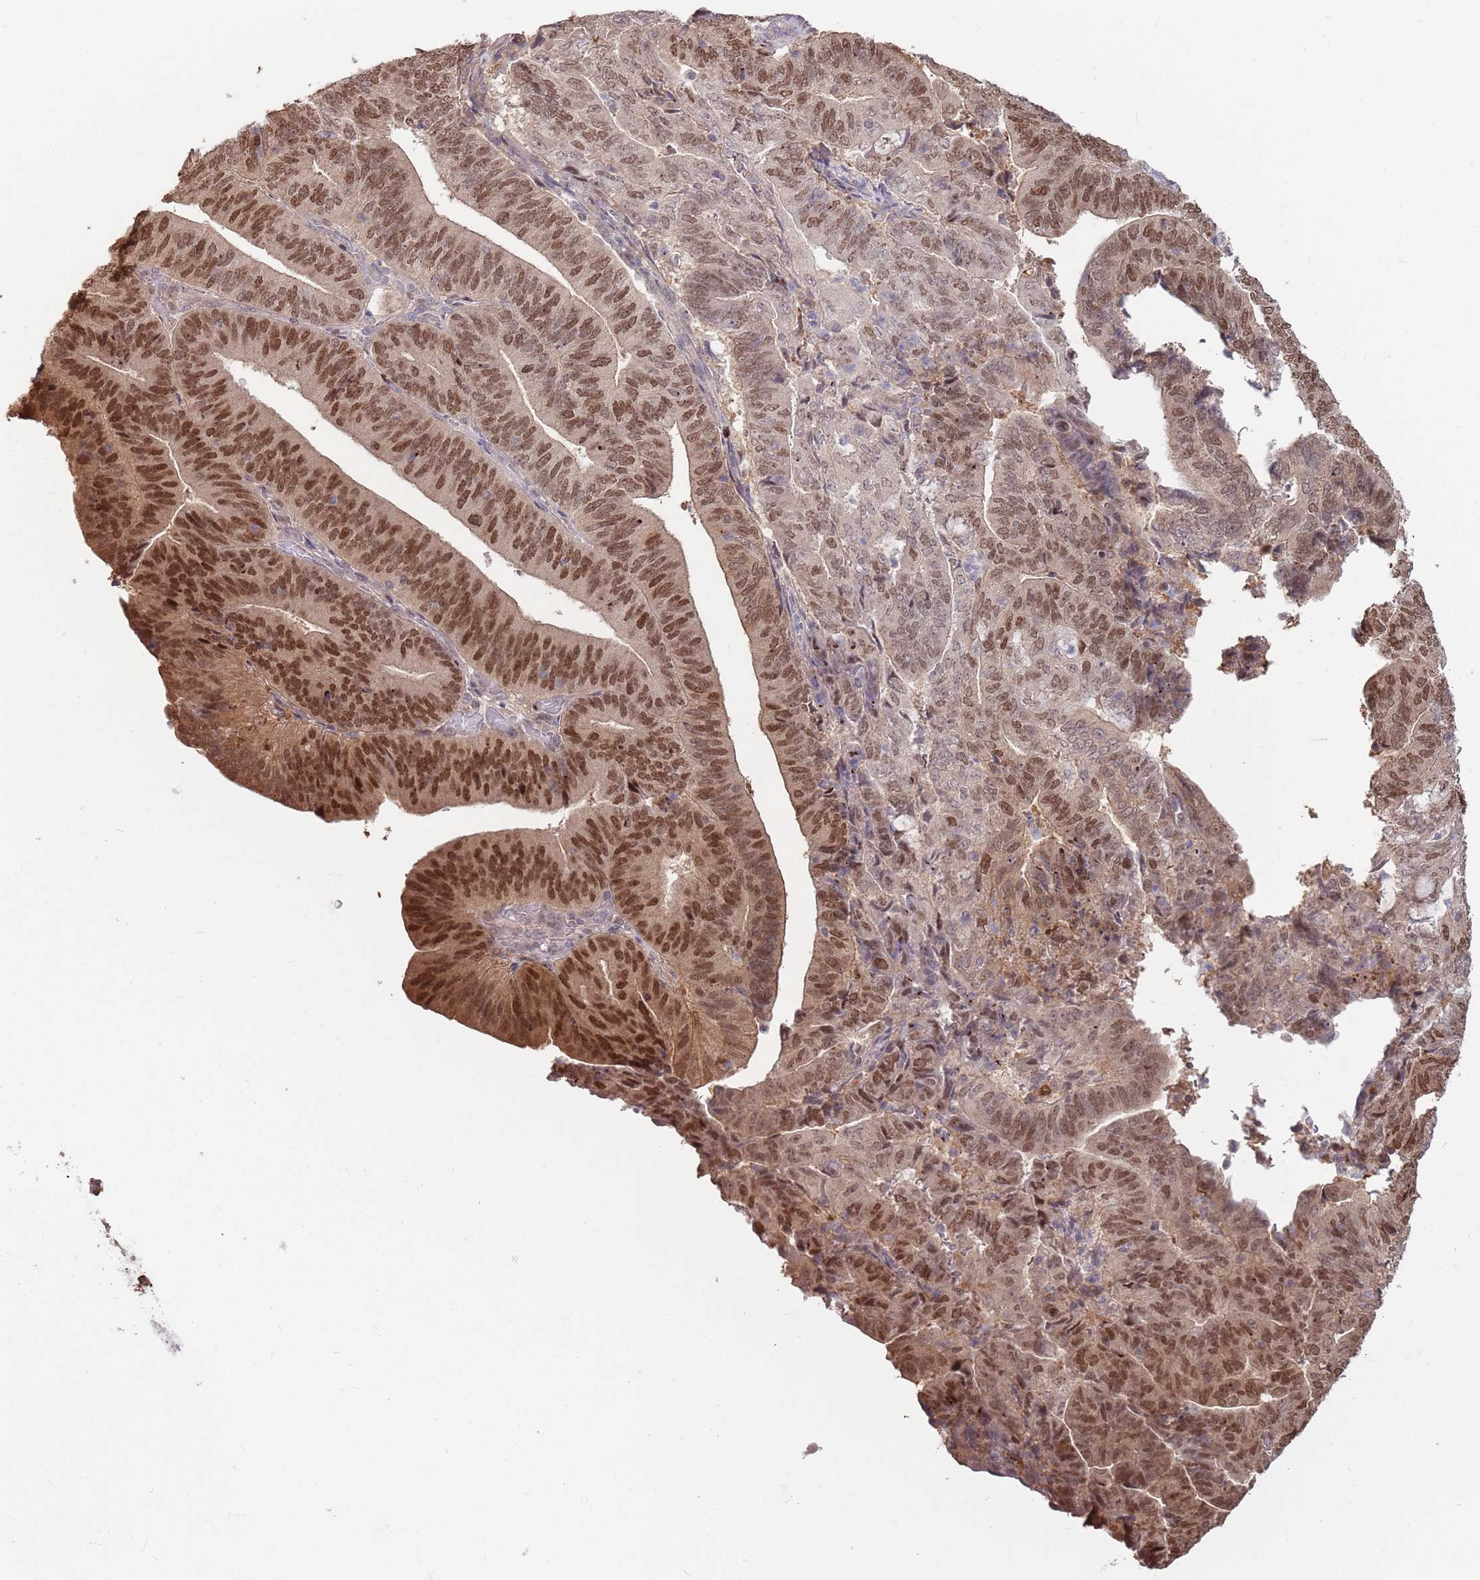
{"staining": {"intensity": "strong", "quantity": "25%-75%", "location": "nuclear"}, "tissue": "endometrial cancer", "cell_type": "Tumor cells", "image_type": "cancer", "snomed": [{"axis": "morphology", "description": "Adenocarcinoma, NOS"}, {"axis": "topography", "description": "Endometrium"}], "caption": "IHC (DAB (3,3'-diaminobenzidine)) staining of endometrial cancer (adenocarcinoma) displays strong nuclear protein staining in approximately 25%-75% of tumor cells.", "gene": "SALL1", "patient": {"sex": "female", "age": 70}}